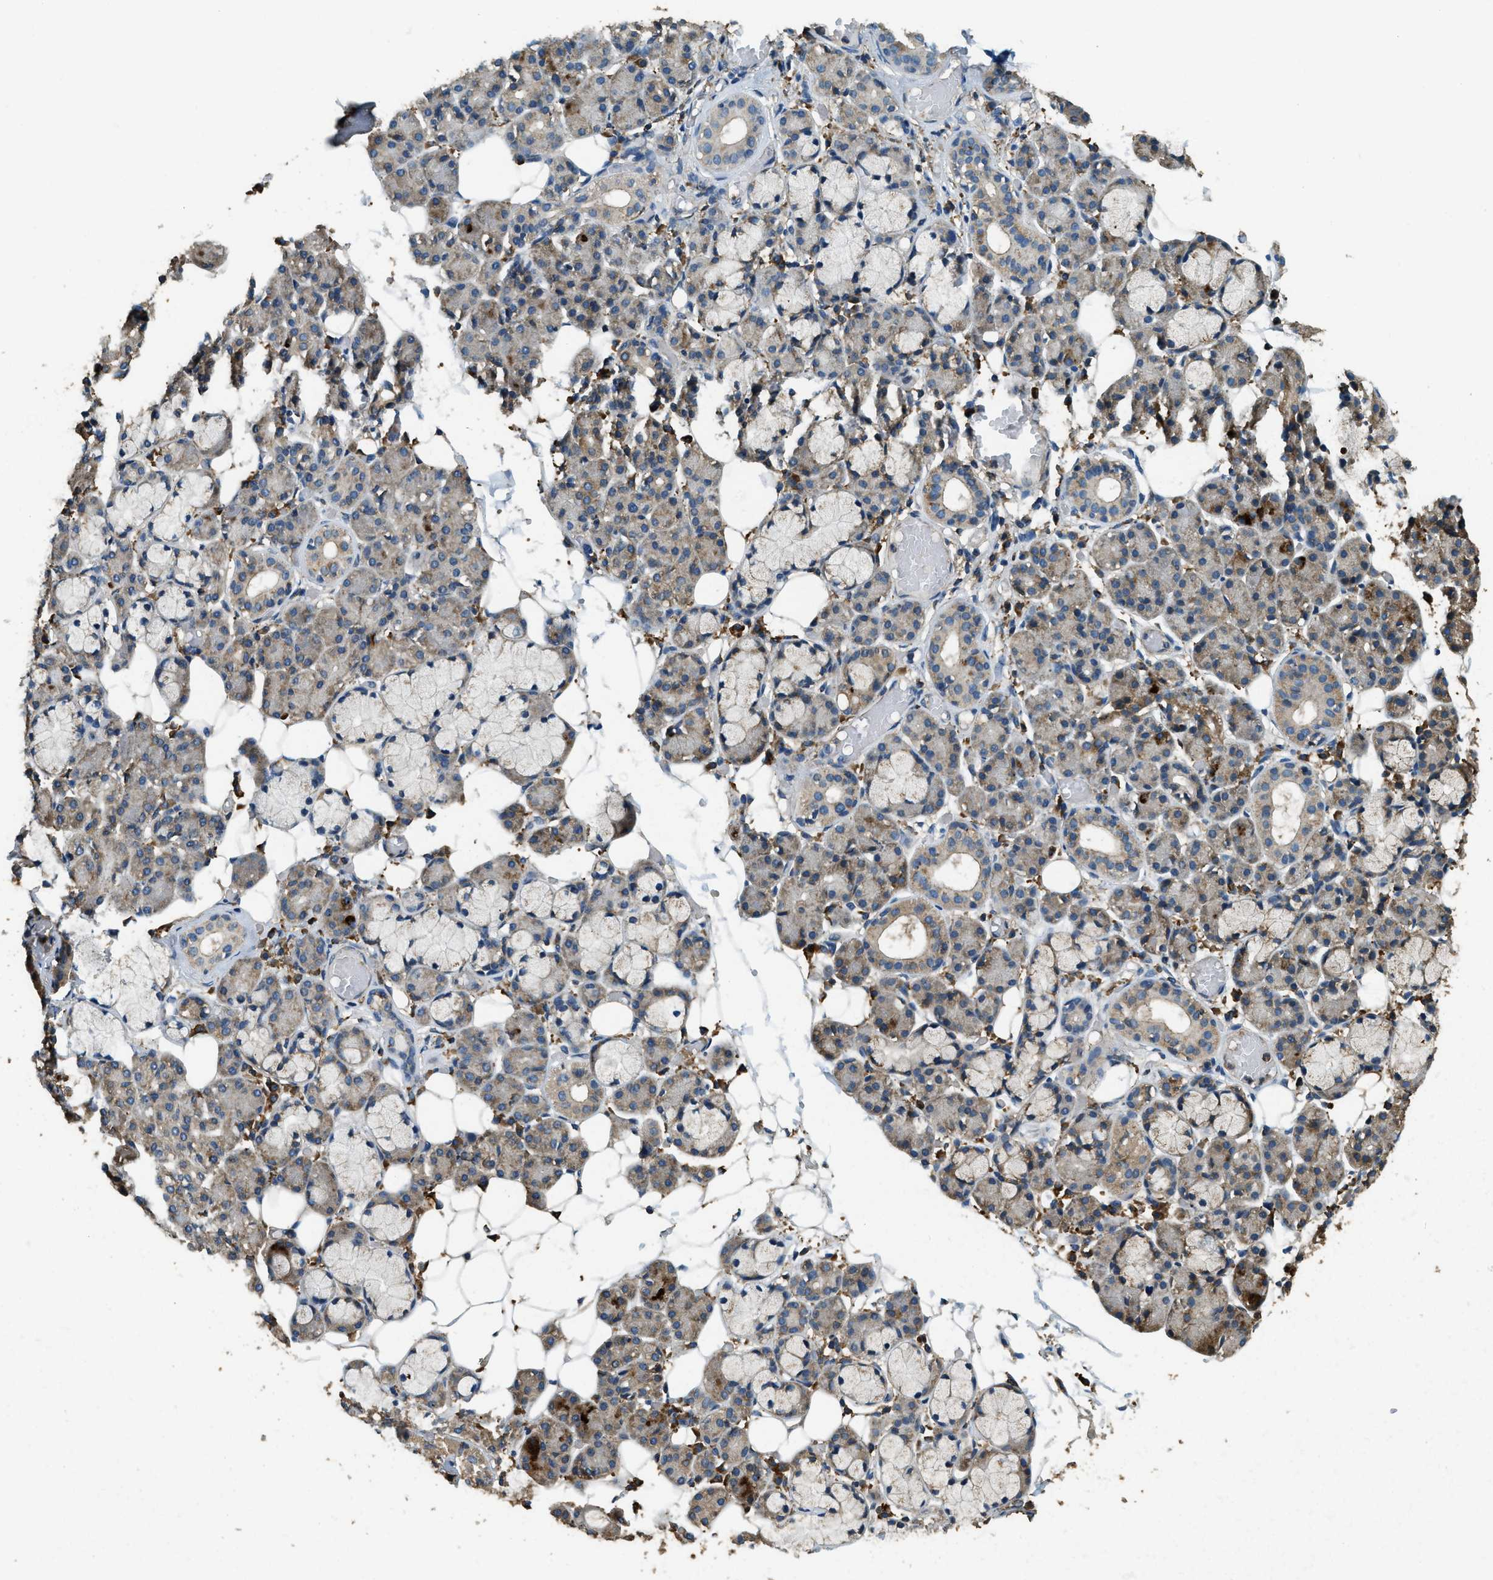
{"staining": {"intensity": "weak", "quantity": ">75%", "location": "cytoplasmic/membranous"}, "tissue": "salivary gland", "cell_type": "Glandular cells", "image_type": "normal", "snomed": [{"axis": "morphology", "description": "Normal tissue, NOS"}, {"axis": "topography", "description": "Salivary gland"}], "caption": "A brown stain highlights weak cytoplasmic/membranous staining of a protein in glandular cells of normal human salivary gland.", "gene": "ERGIC1", "patient": {"sex": "male", "age": 63}}